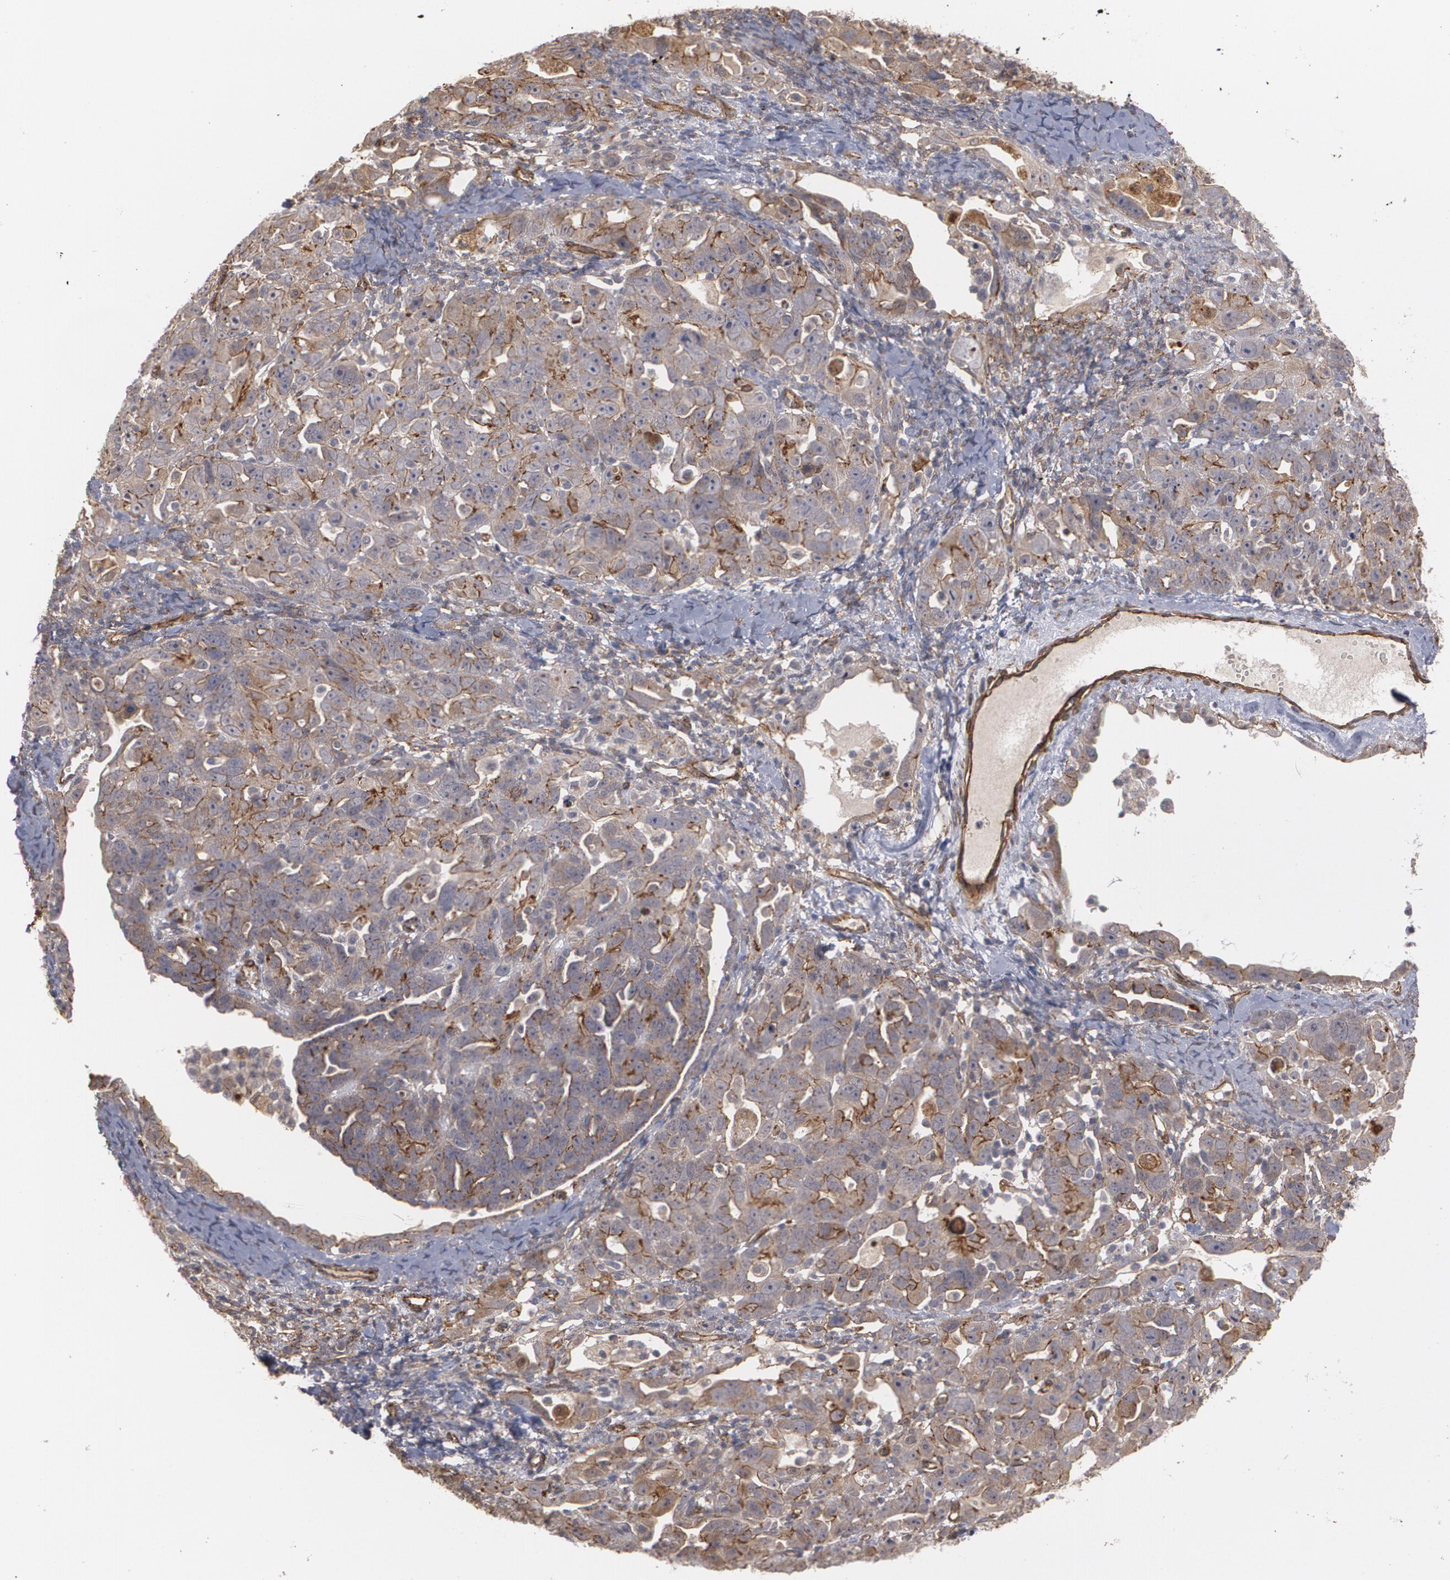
{"staining": {"intensity": "moderate", "quantity": ">75%", "location": "cytoplasmic/membranous"}, "tissue": "ovarian cancer", "cell_type": "Tumor cells", "image_type": "cancer", "snomed": [{"axis": "morphology", "description": "Cystadenocarcinoma, serous, NOS"}, {"axis": "topography", "description": "Ovary"}], "caption": "DAB (3,3'-diaminobenzidine) immunohistochemical staining of ovarian serous cystadenocarcinoma reveals moderate cytoplasmic/membranous protein positivity in about >75% of tumor cells.", "gene": "TJP1", "patient": {"sex": "female", "age": 66}}